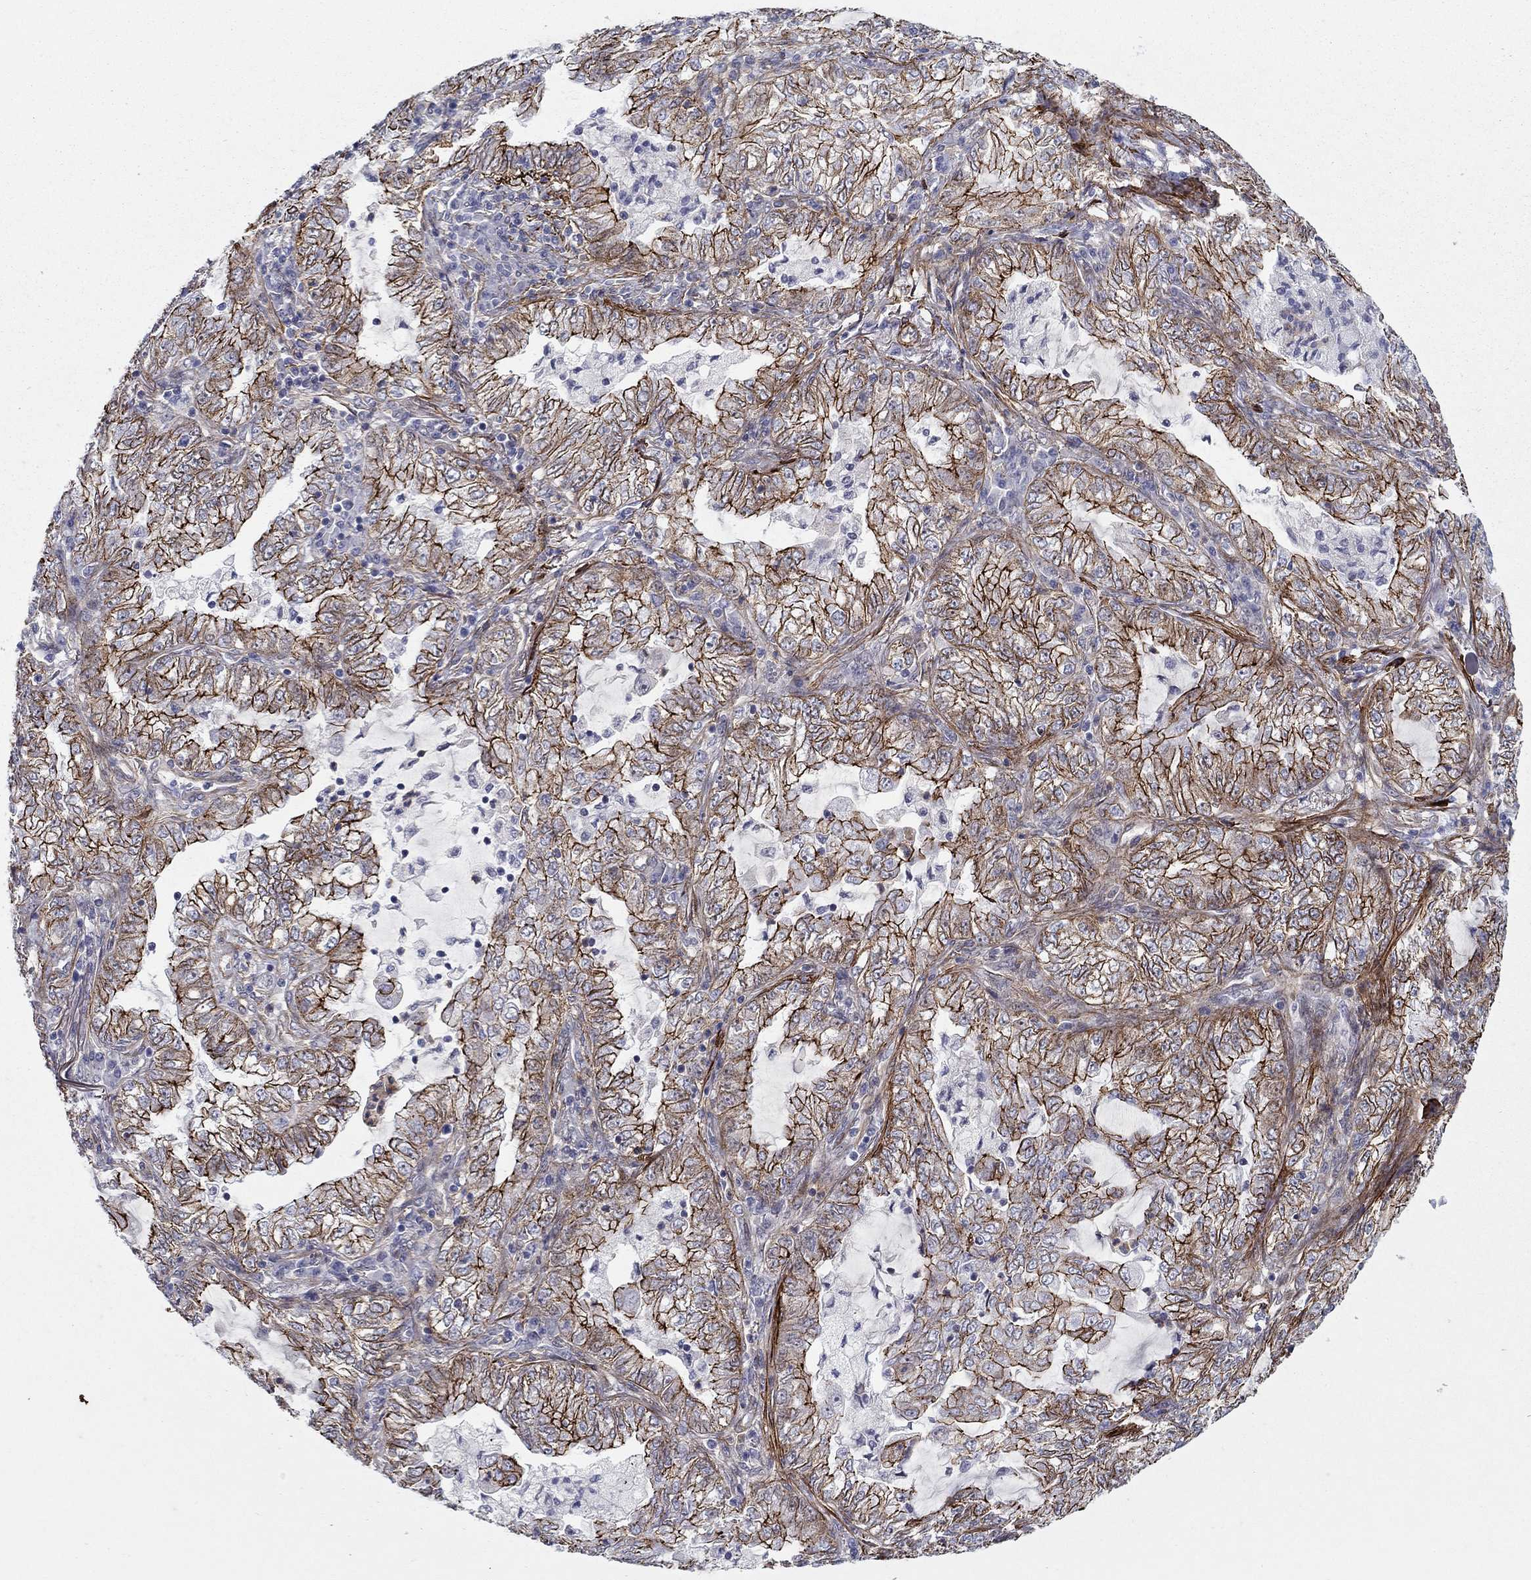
{"staining": {"intensity": "strong", "quantity": ">75%", "location": "cytoplasmic/membranous"}, "tissue": "lung cancer", "cell_type": "Tumor cells", "image_type": "cancer", "snomed": [{"axis": "morphology", "description": "Adenocarcinoma, NOS"}, {"axis": "topography", "description": "Lung"}], "caption": "Immunohistochemistry (IHC) image of lung adenocarcinoma stained for a protein (brown), which shows high levels of strong cytoplasmic/membranous expression in approximately >75% of tumor cells.", "gene": "KRBA1", "patient": {"sex": "female", "age": 73}}